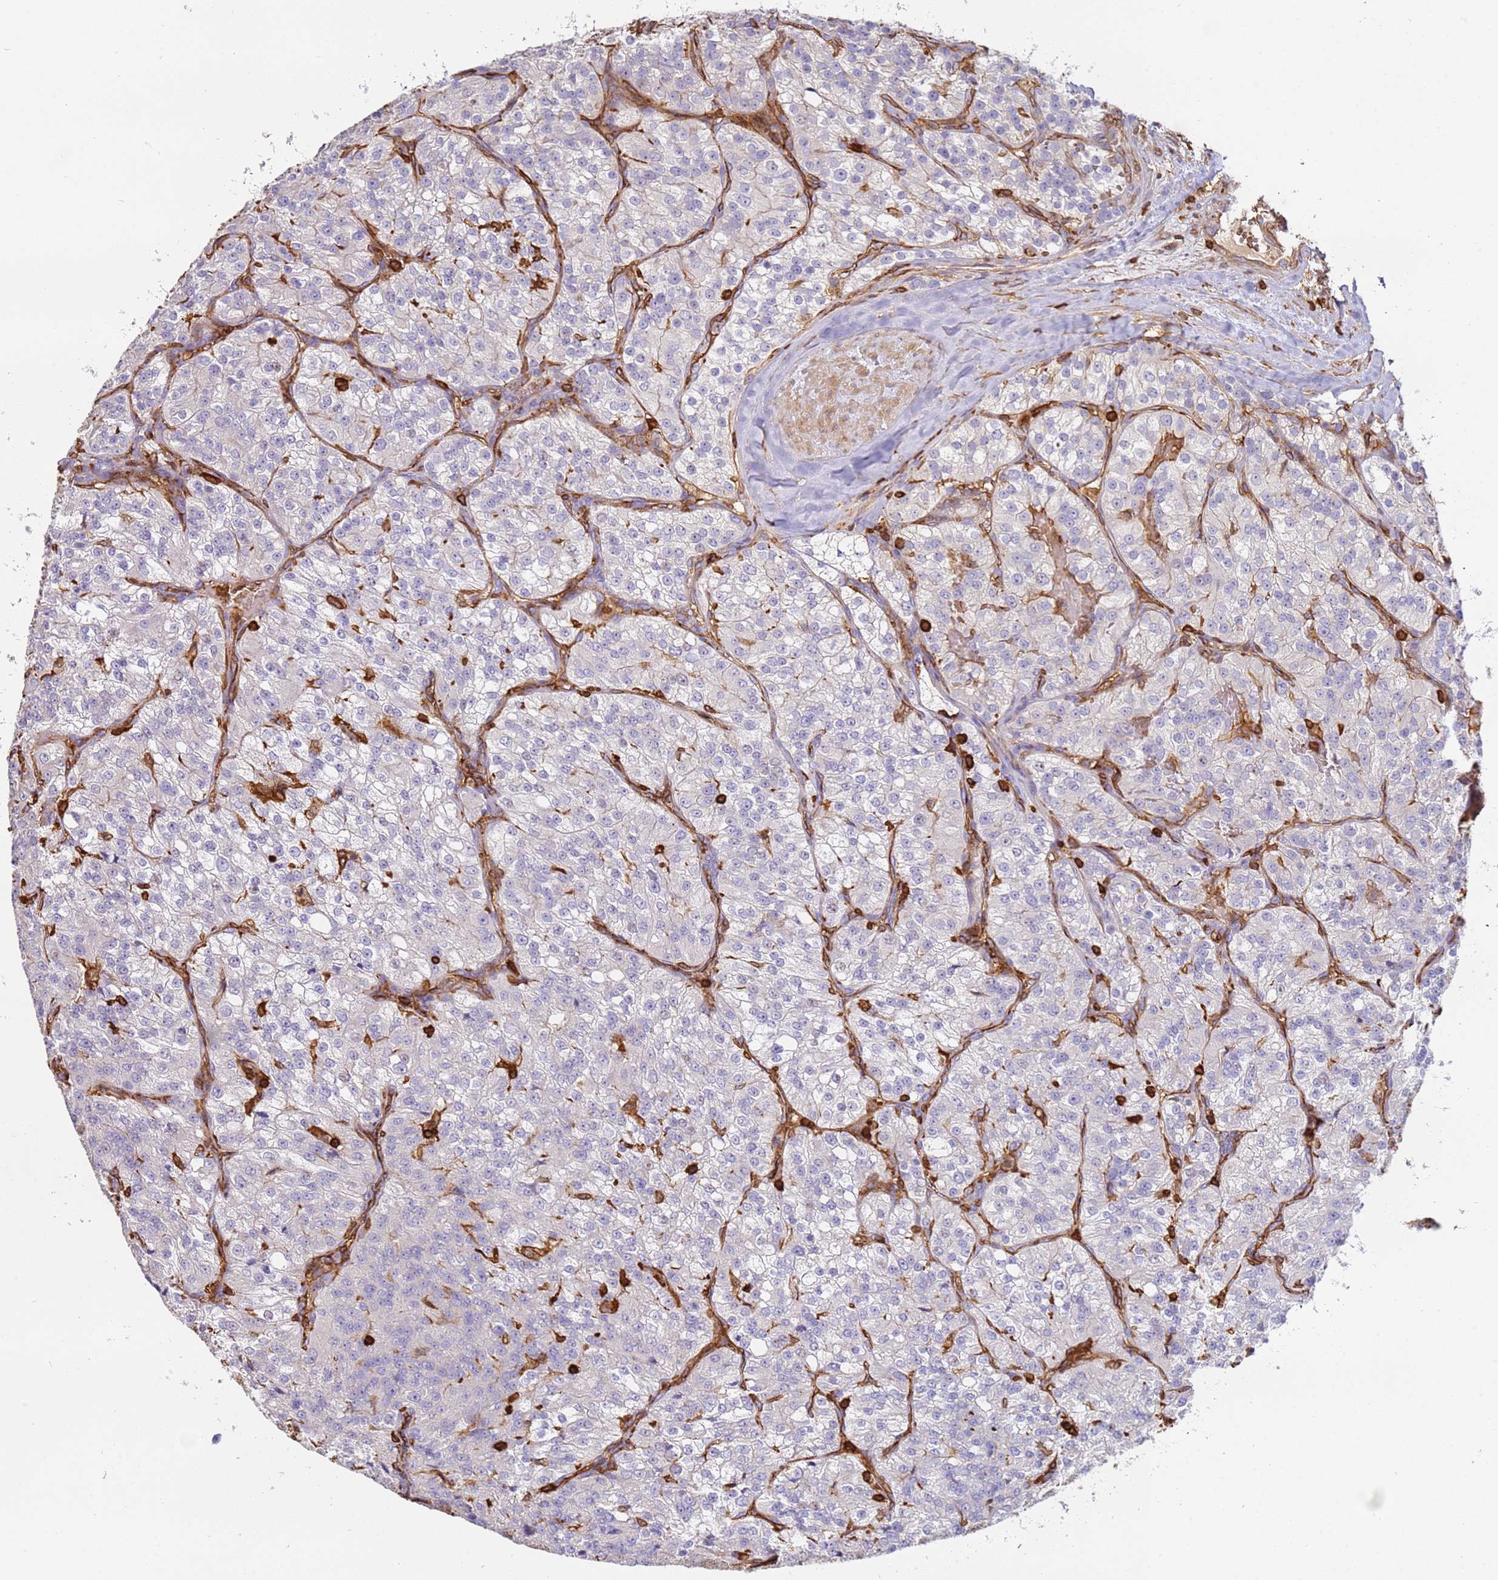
{"staining": {"intensity": "negative", "quantity": "none", "location": "none"}, "tissue": "renal cancer", "cell_type": "Tumor cells", "image_type": "cancer", "snomed": [{"axis": "morphology", "description": "Adenocarcinoma, NOS"}, {"axis": "topography", "description": "Kidney"}], "caption": "Tumor cells are negative for protein expression in human renal adenocarcinoma. (DAB IHC, high magnification).", "gene": "OR6P1", "patient": {"sex": "female", "age": 63}}